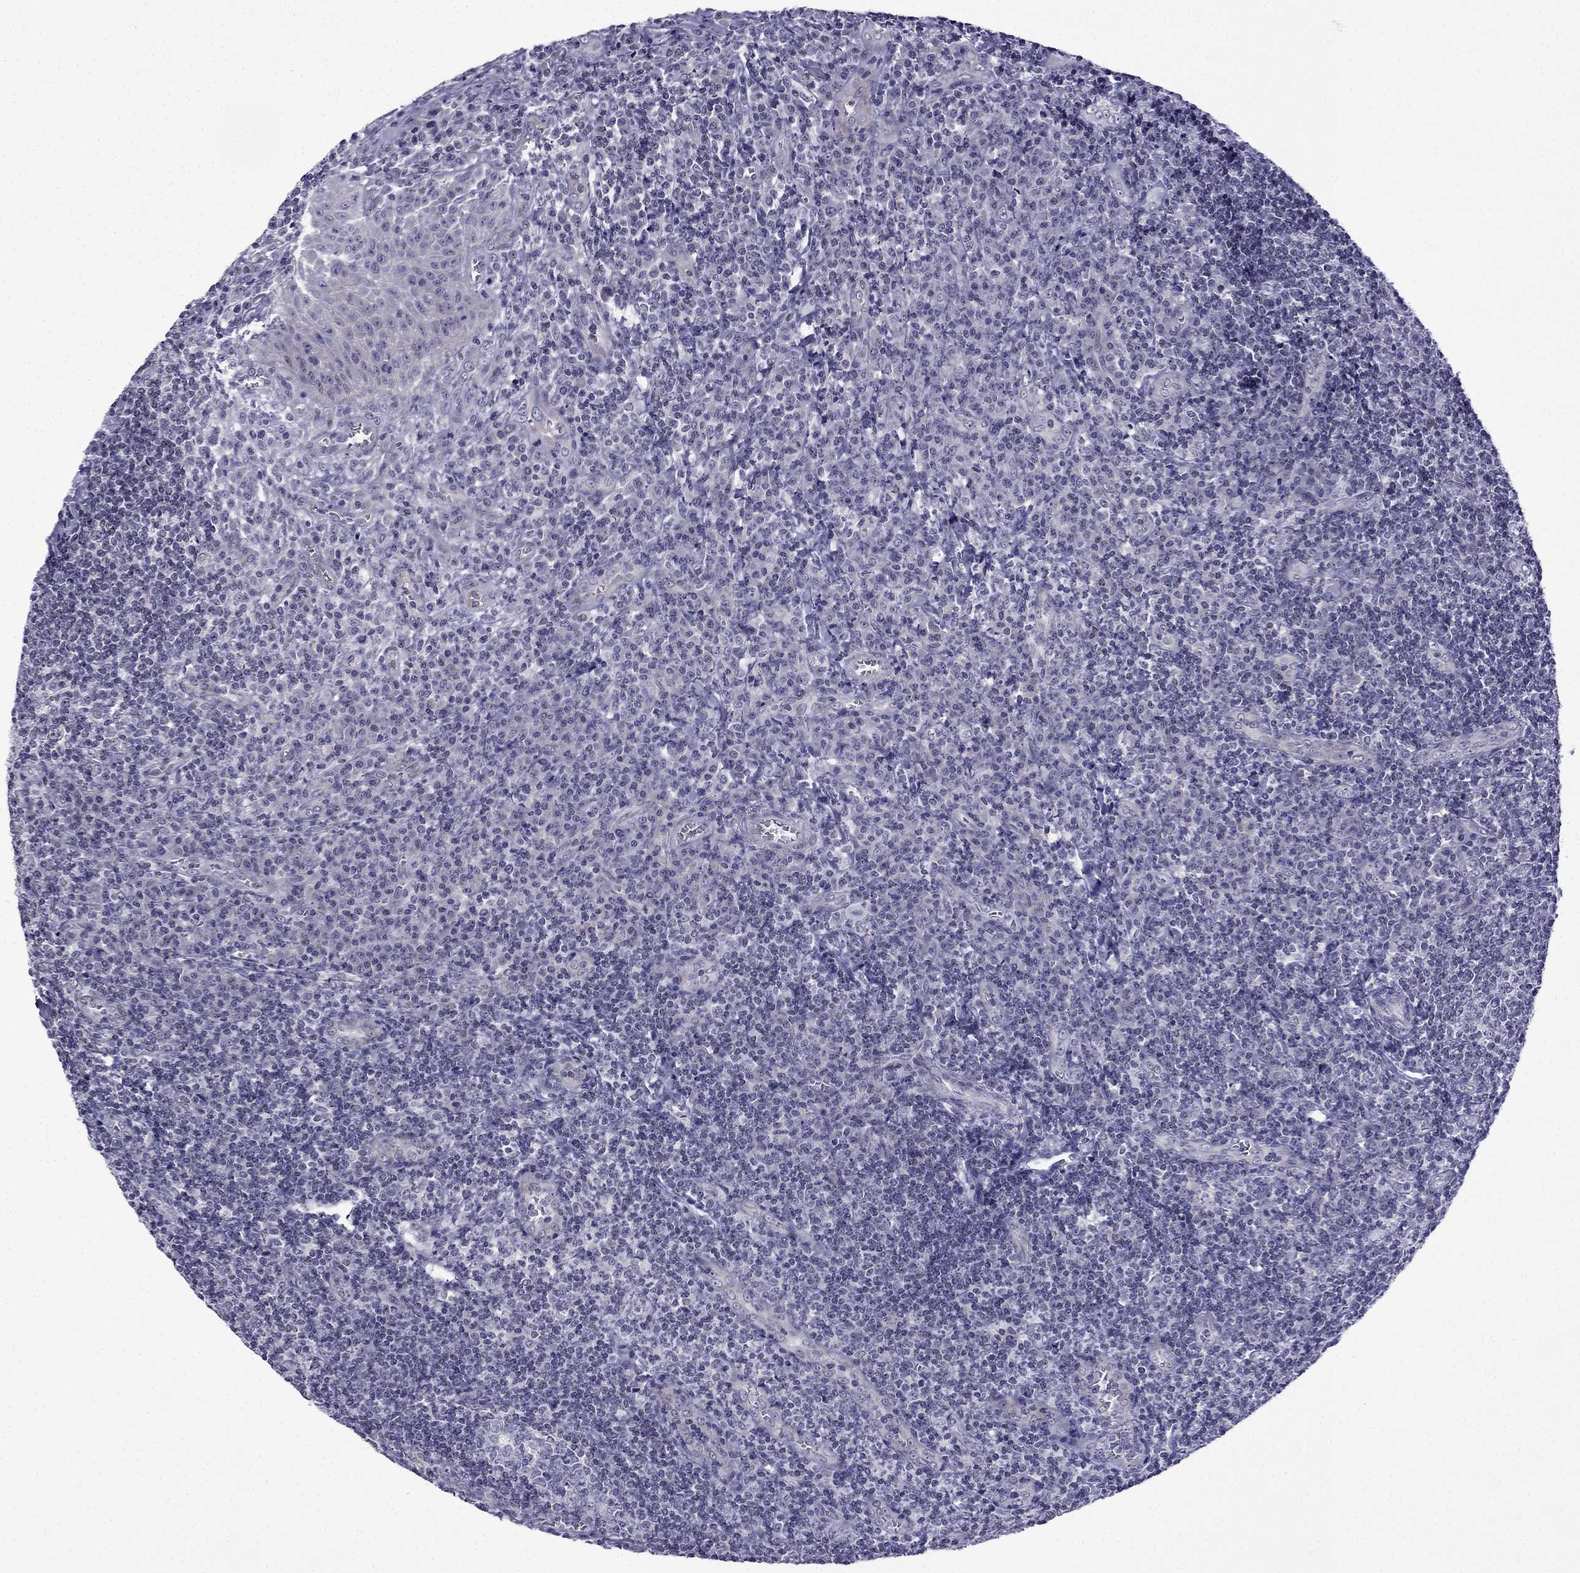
{"staining": {"intensity": "negative", "quantity": "none", "location": "none"}, "tissue": "tonsil", "cell_type": "Germinal center cells", "image_type": "normal", "snomed": [{"axis": "morphology", "description": "Normal tissue, NOS"}, {"axis": "topography", "description": "Tonsil"}], "caption": "An immunohistochemistry image of benign tonsil is shown. There is no staining in germinal center cells of tonsil.", "gene": "POM121L12", "patient": {"sex": "male", "age": 33}}